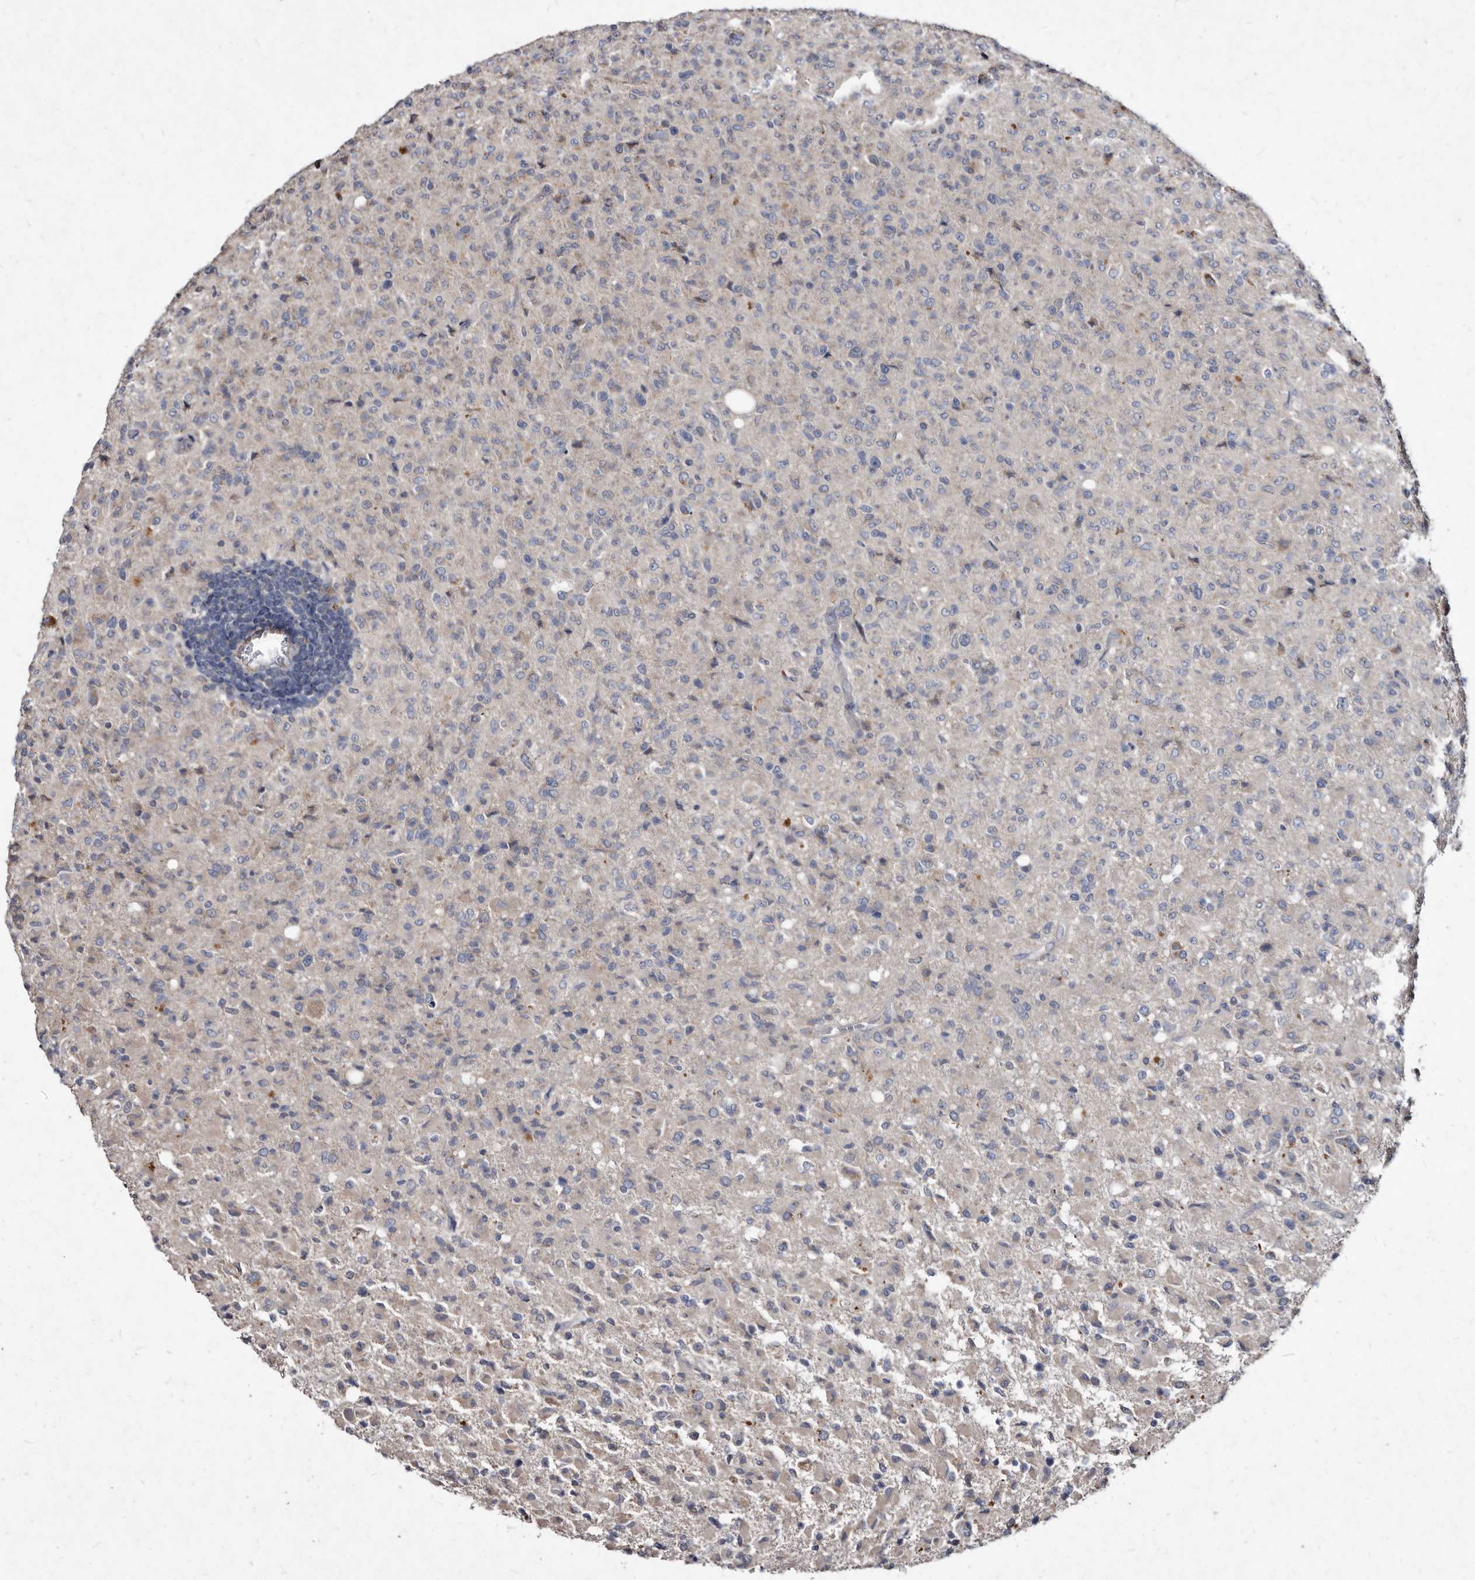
{"staining": {"intensity": "negative", "quantity": "none", "location": "none"}, "tissue": "glioma", "cell_type": "Tumor cells", "image_type": "cancer", "snomed": [{"axis": "morphology", "description": "Glioma, malignant, High grade"}, {"axis": "topography", "description": "Brain"}], "caption": "Tumor cells are negative for protein expression in human malignant glioma (high-grade).", "gene": "YPEL3", "patient": {"sex": "female", "age": 57}}